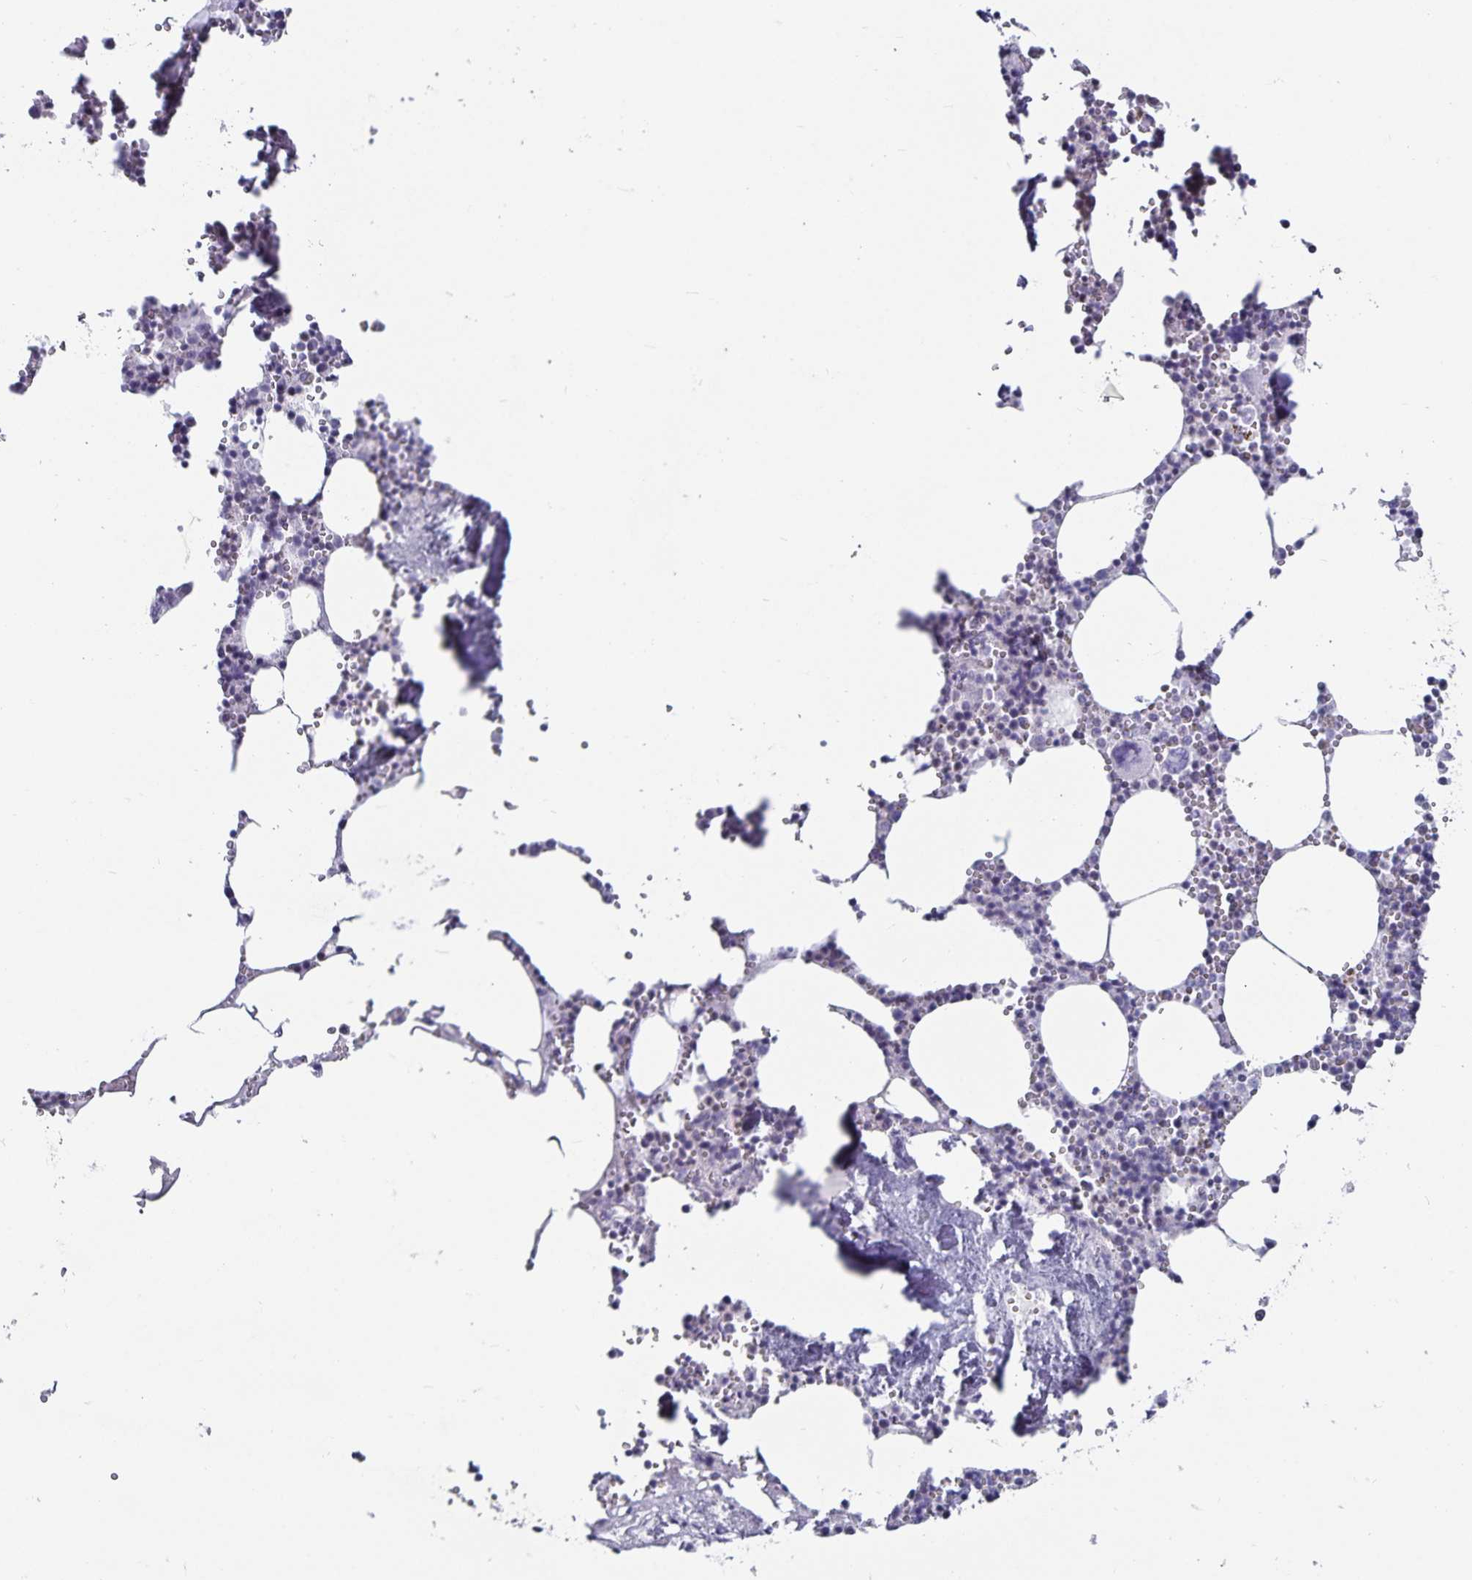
{"staining": {"intensity": "moderate", "quantity": "<25%", "location": "nuclear"}, "tissue": "bone marrow", "cell_type": "Hematopoietic cells", "image_type": "normal", "snomed": [{"axis": "morphology", "description": "Normal tissue, NOS"}, {"axis": "topography", "description": "Bone marrow"}], "caption": "Brown immunohistochemical staining in unremarkable bone marrow shows moderate nuclear positivity in about <25% of hematopoietic cells.", "gene": "PBX2", "patient": {"sex": "male", "age": 54}}